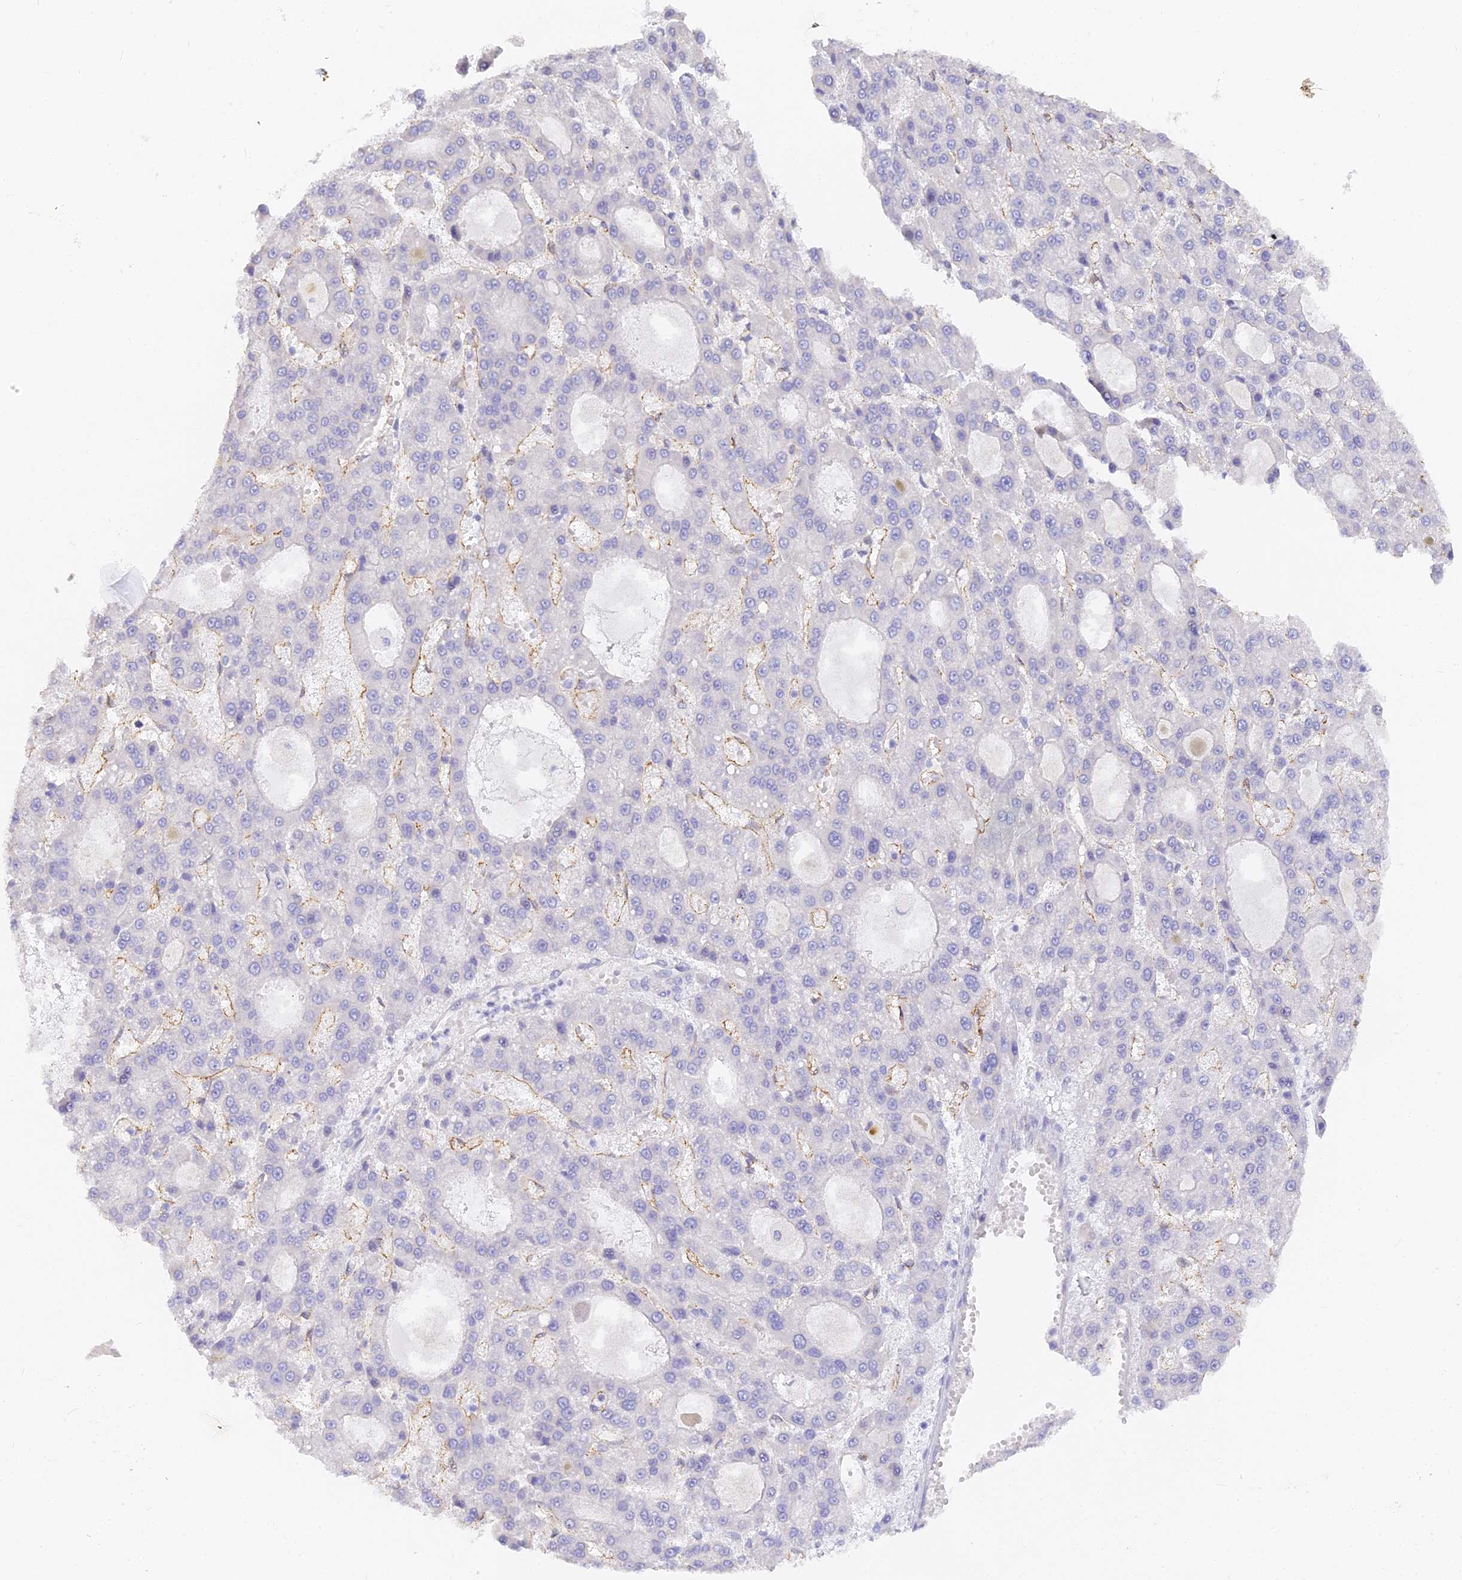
{"staining": {"intensity": "negative", "quantity": "none", "location": "none"}, "tissue": "liver cancer", "cell_type": "Tumor cells", "image_type": "cancer", "snomed": [{"axis": "morphology", "description": "Carcinoma, Hepatocellular, NOS"}, {"axis": "topography", "description": "Liver"}], "caption": "Photomicrograph shows no significant protein positivity in tumor cells of hepatocellular carcinoma (liver). The staining was performed using DAB (3,3'-diaminobenzidine) to visualize the protein expression in brown, while the nuclei were stained in blue with hematoxylin (Magnification: 20x).", "gene": "GJA1", "patient": {"sex": "male", "age": 70}}